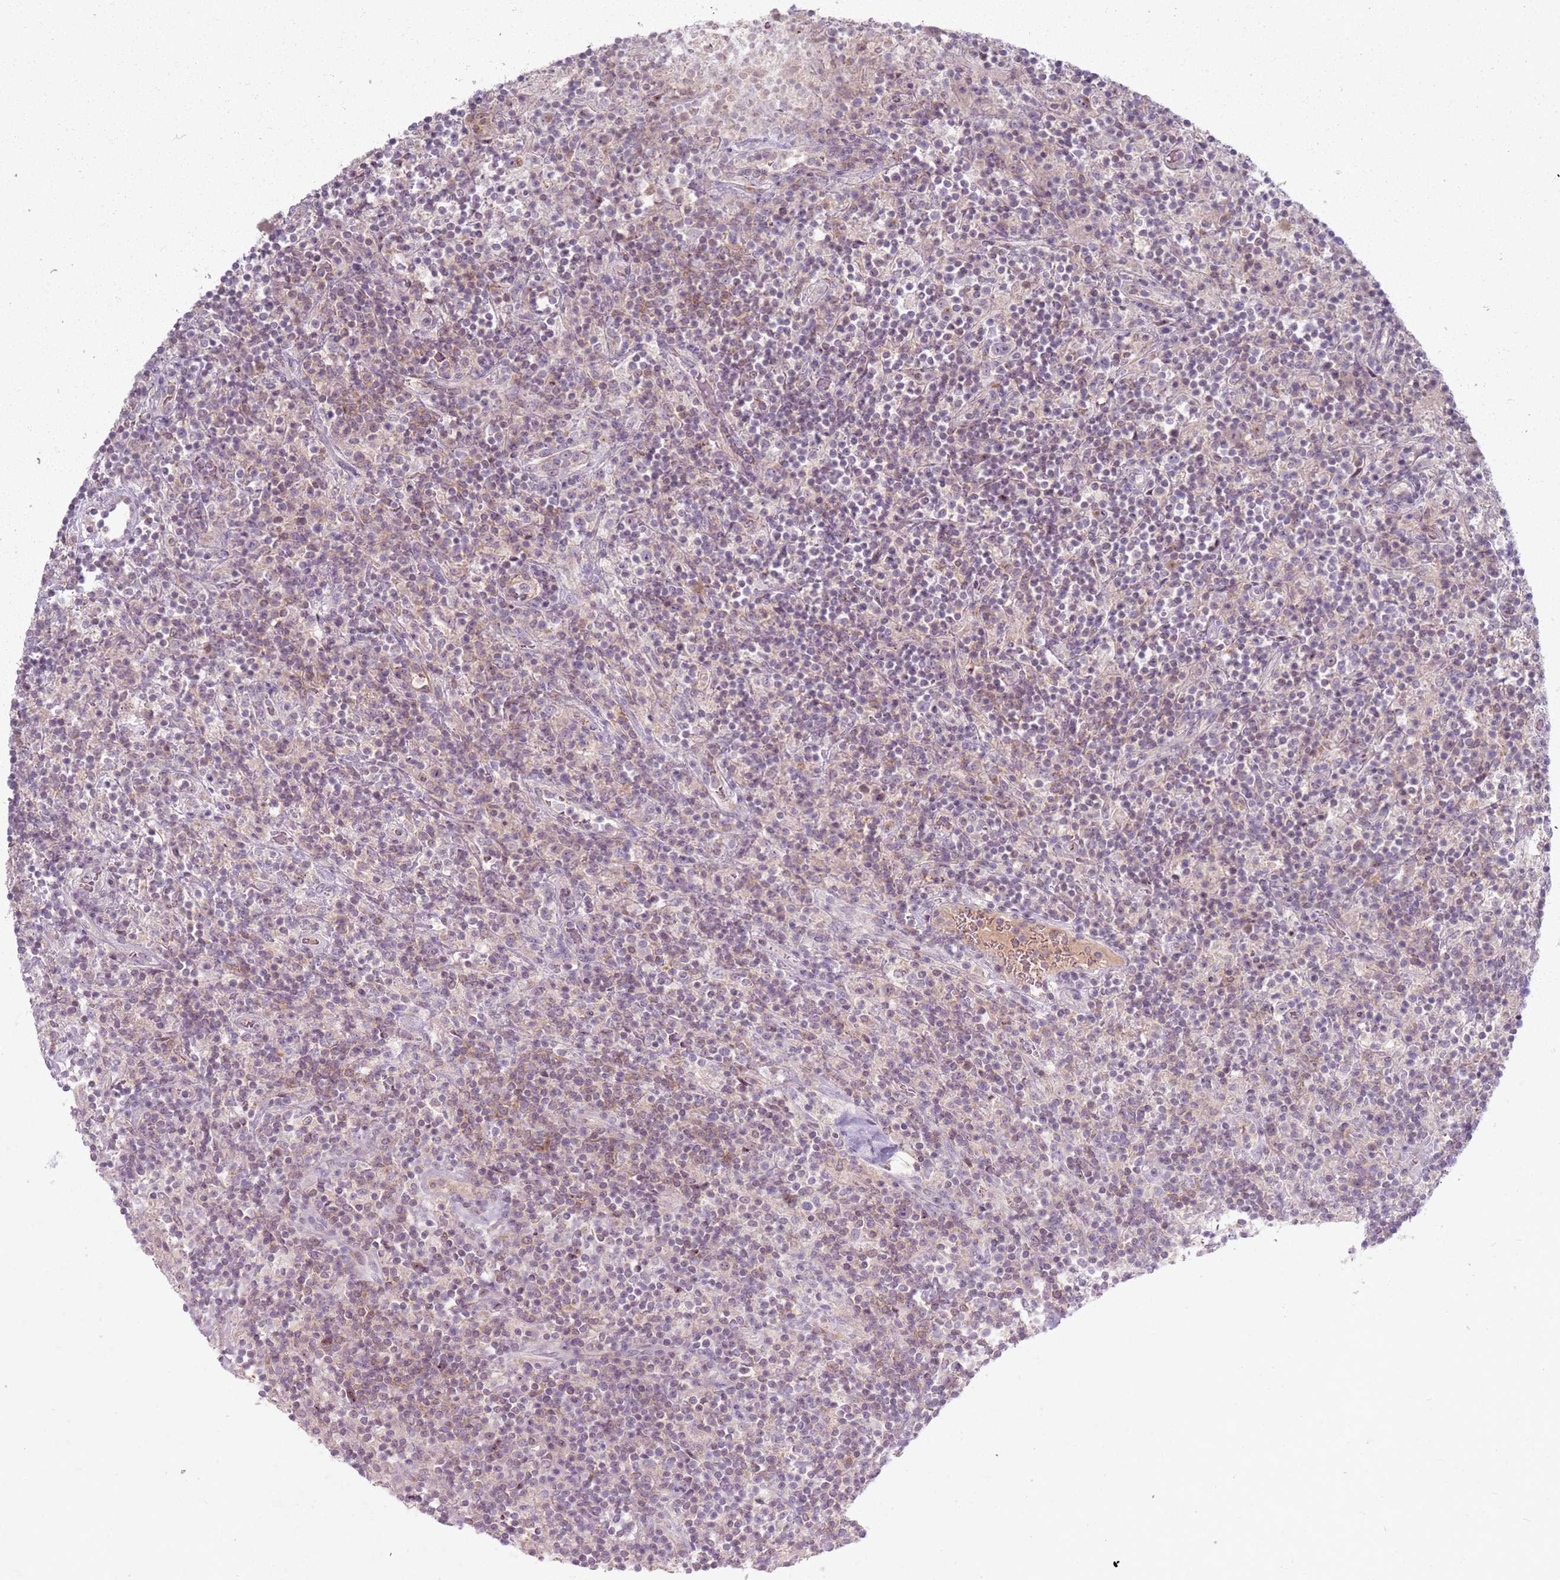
{"staining": {"intensity": "weak", "quantity": "<25%", "location": "cytoplasmic/membranous"}, "tissue": "lymphoma", "cell_type": "Tumor cells", "image_type": "cancer", "snomed": [{"axis": "morphology", "description": "Hodgkin's disease, NOS"}, {"axis": "topography", "description": "Lymph node"}], "caption": "Tumor cells are negative for protein expression in human Hodgkin's disease.", "gene": "ZDHHC2", "patient": {"sex": "male", "age": 70}}